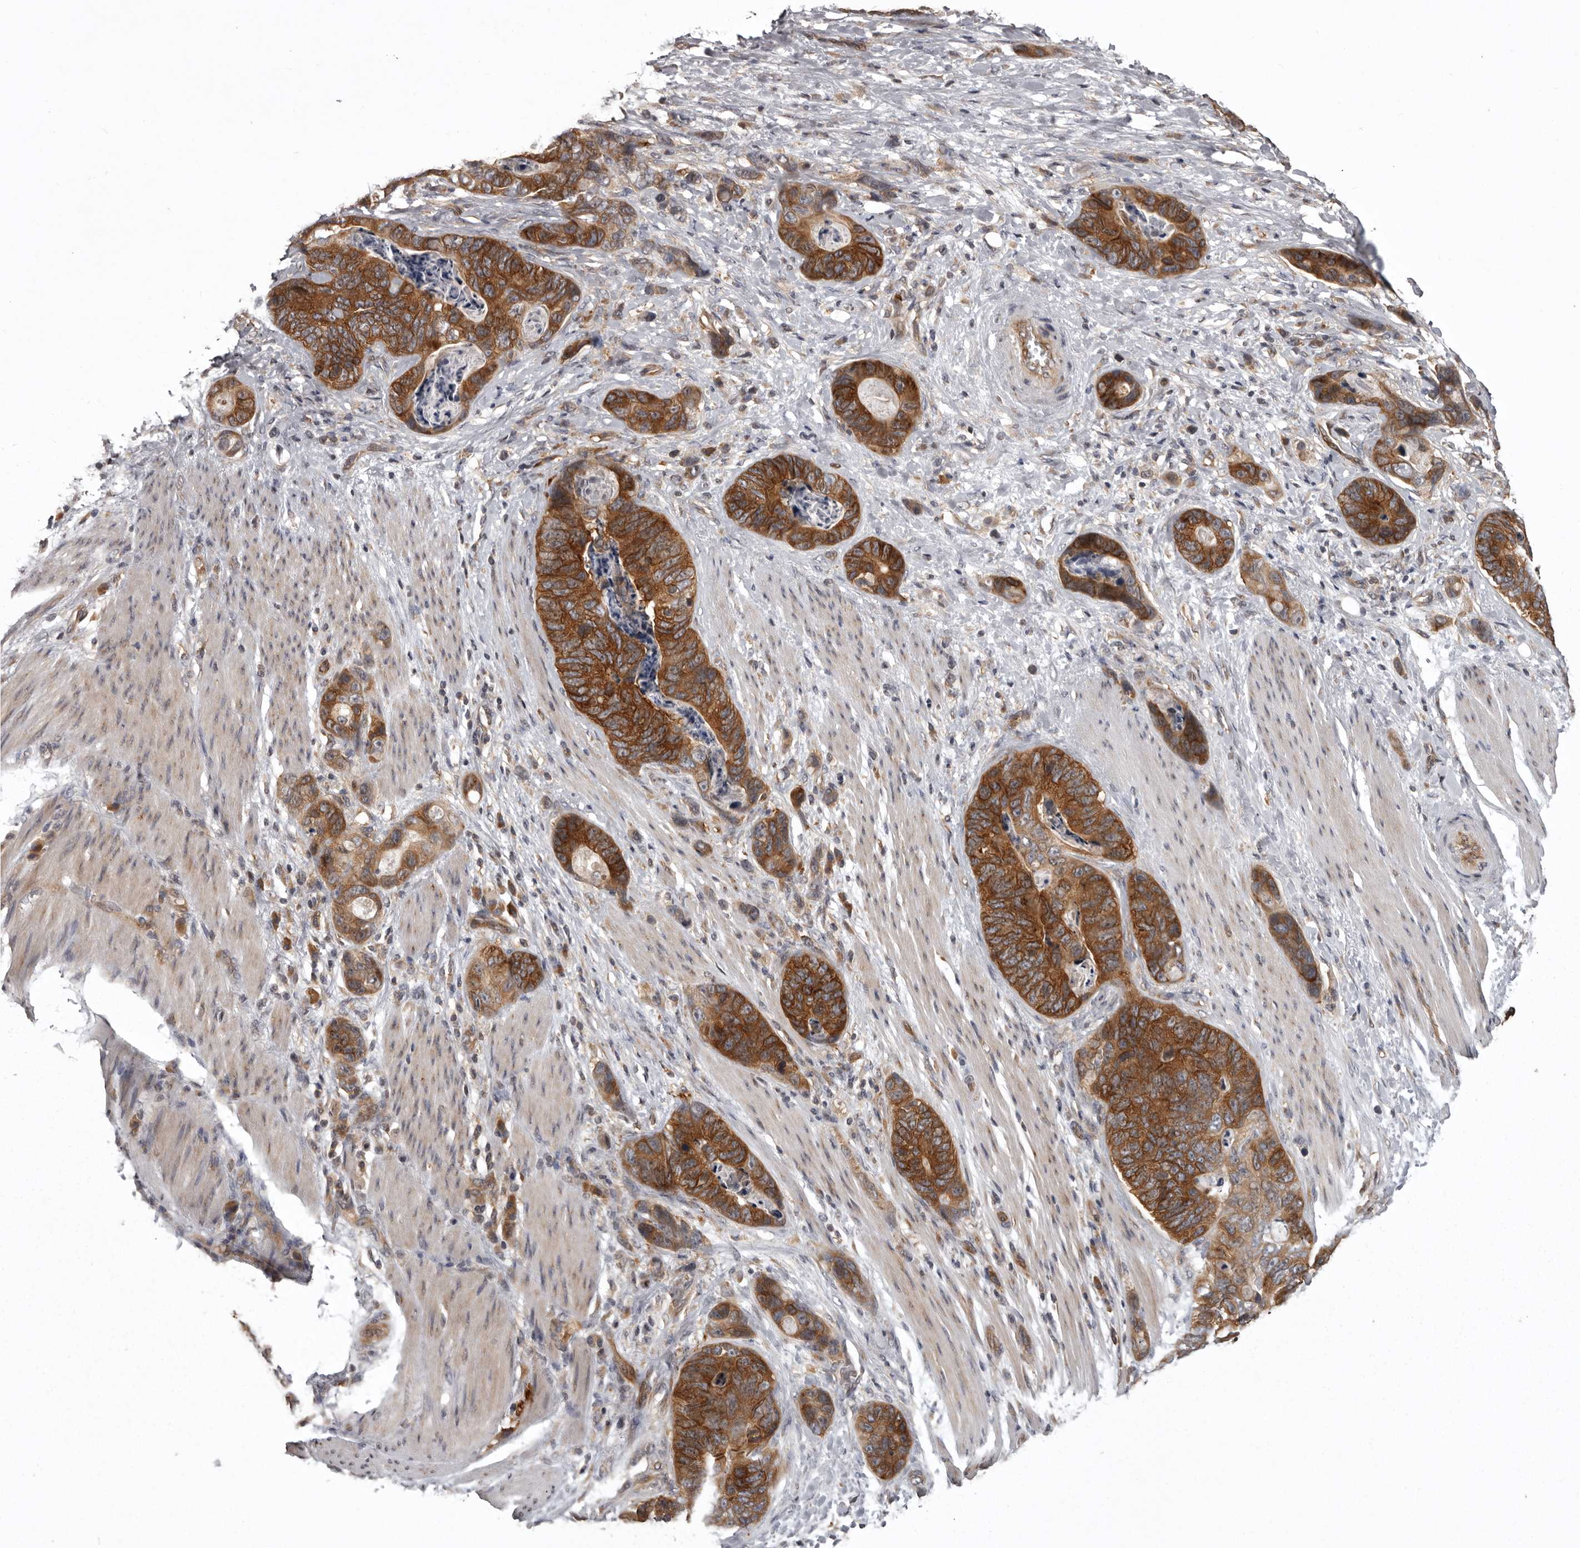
{"staining": {"intensity": "strong", "quantity": ">75%", "location": "cytoplasmic/membranous"}, "tissue": "stomach cancer", "cell_type": "Tumor cells", "image_type": "cancer", "snomed": [{"axis": "morphology", "description": "Normal tissue, NOS"}, {"axis": "morphology", "description": "Adenocarcinoma, NOS"}, {"axis": "topography", "description": "Stomach"}], "caption": "Stomach cancer (adenocarcinoma) stained for a protein demonstrates strong cytoplasmic/membranous positivity in tumor cells.", "gene": "DARS1", "patient": {"sex": "female", "age": 89}}